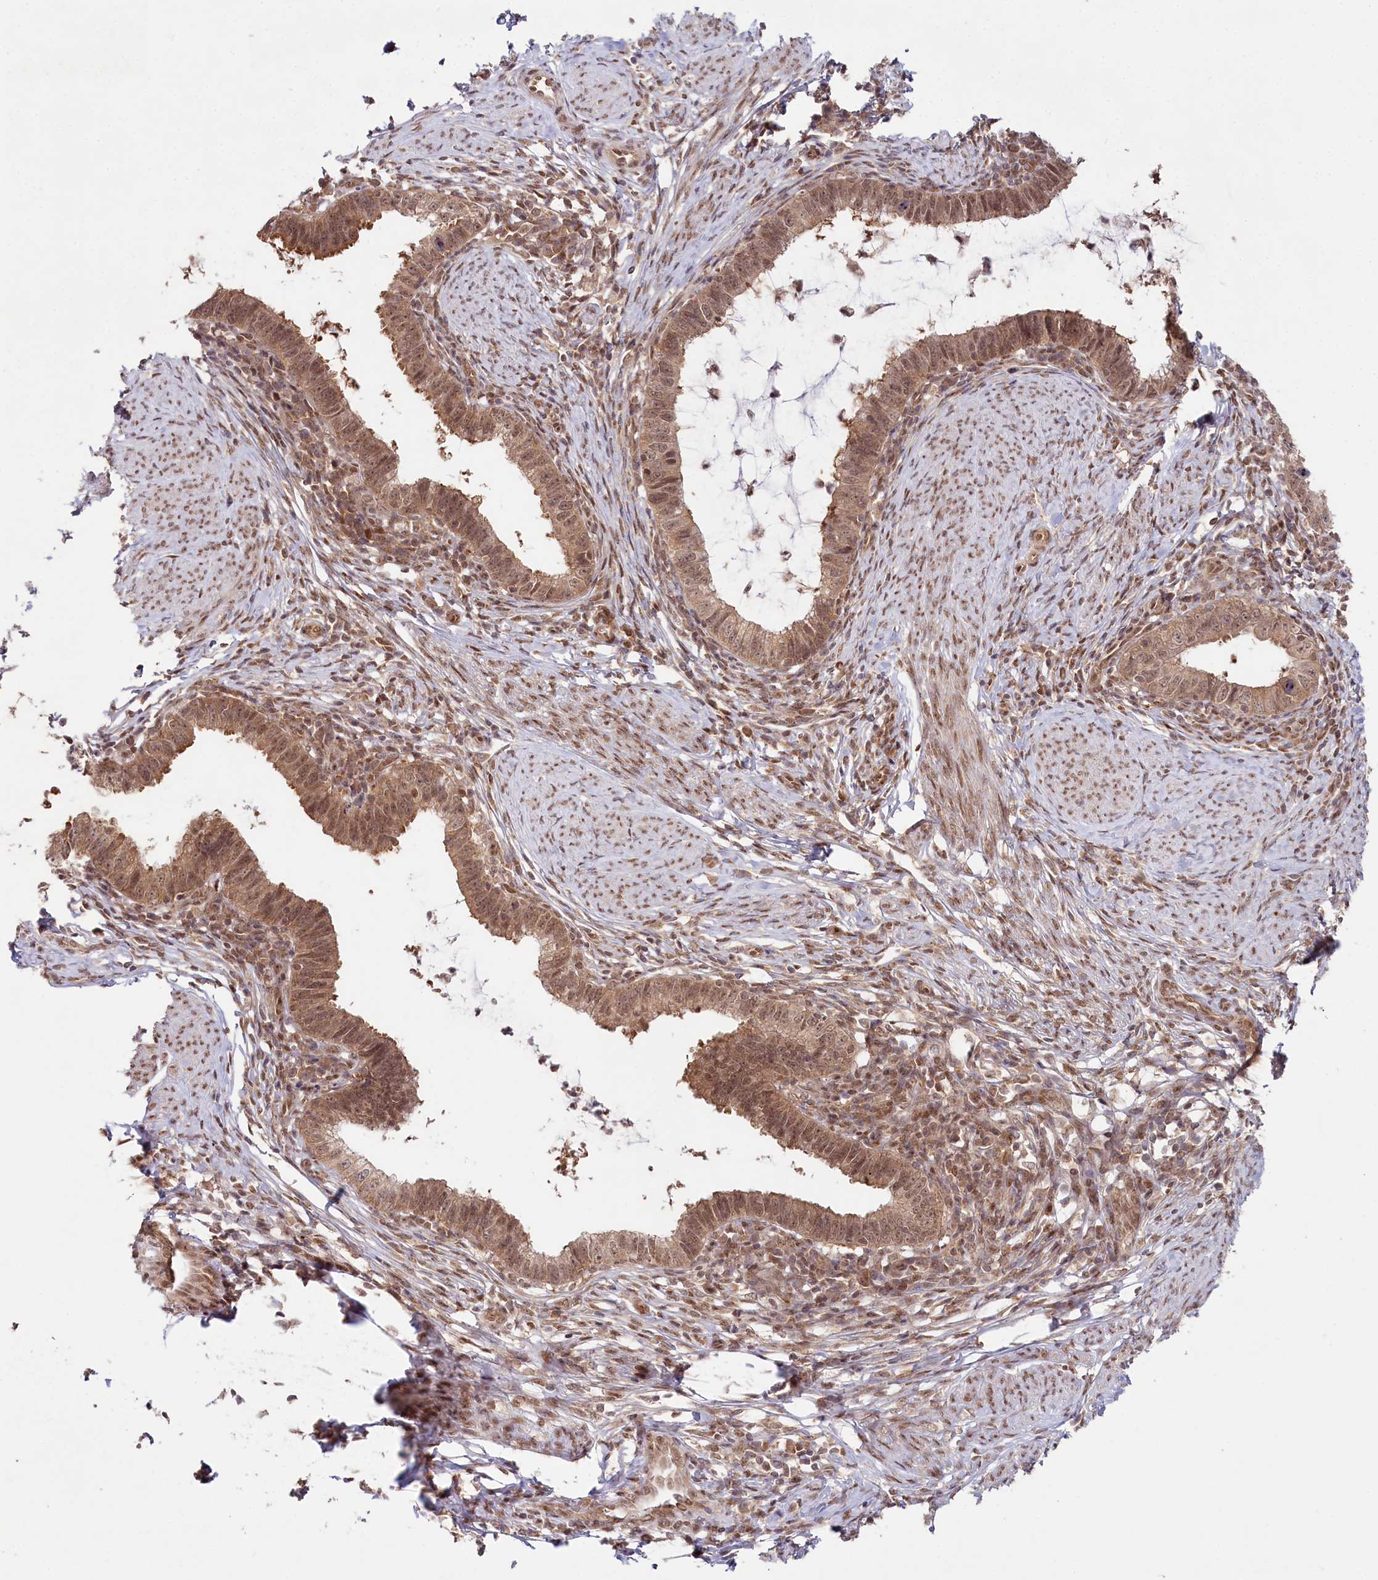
{"staining": {"intensity": "moderate", "quantity": ">75%", "location": "cytoplasmic/membranous,nuclear"}, "tissue": "cervical cancer", "cell_type": "Tumor cells", "image_type": "cancer", "snomed": [{"axis": "morphology", "description": "Adenocarcinoma, NOS"}, {"axis": "topography", "description": "Cervix"}], "caption": "Immunohistochemical staining of cervical adenocarcinoma shows medium levels of moderate cytoplasmic/membranous and nuclear expression in about >75% of tumor cells. (DAB (3,3'-diaminobenzidine) IHC, brown staining for protein, blue staining for nuclei).", "gene": "CCDC65", "patient": {"sex": "female", "age": 36}}